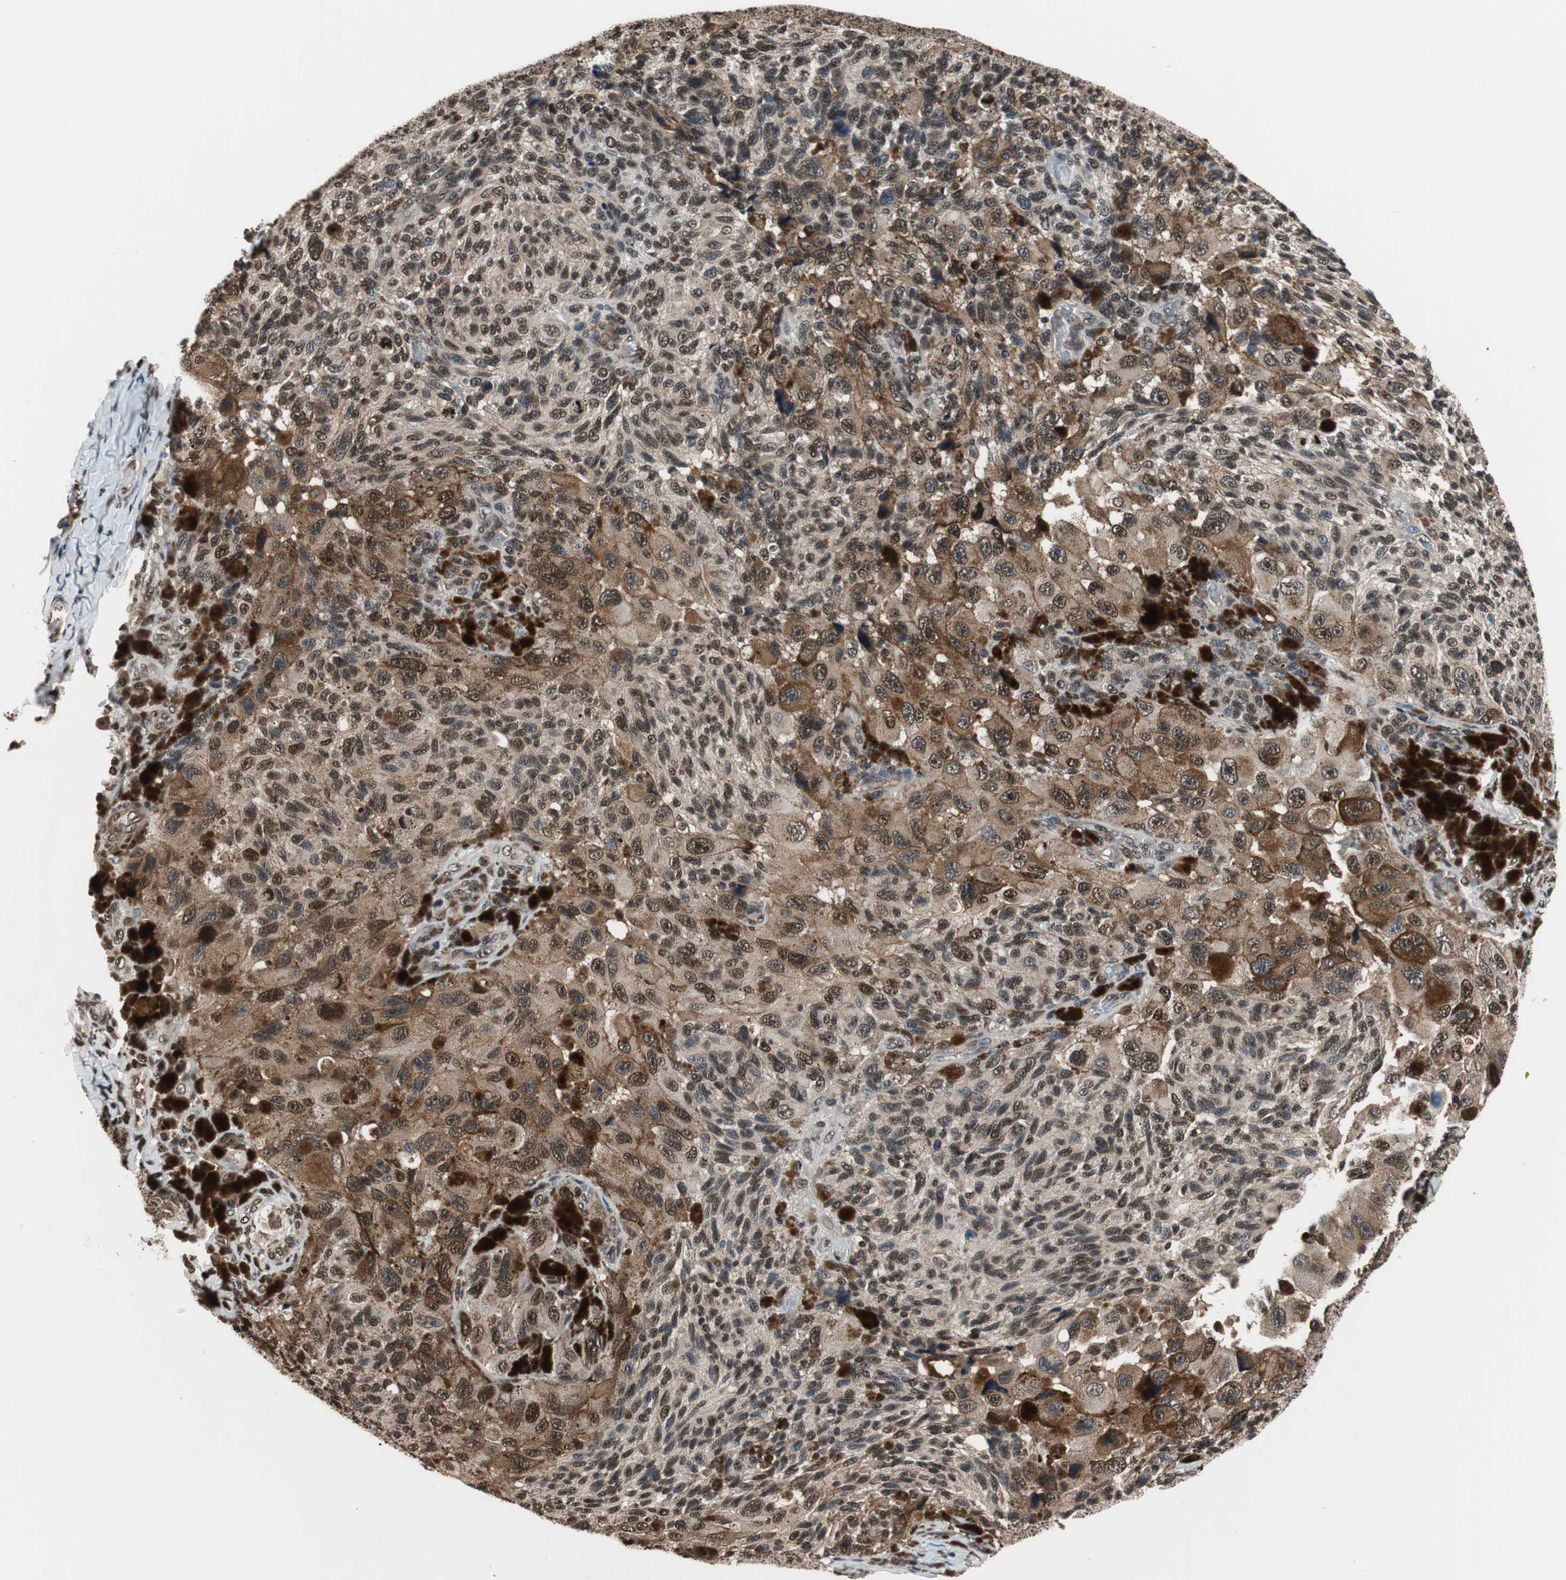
{"staining": {"intensity": "moderate", "quantity": ">75%", "location": "cytoplasmic/membranous"}, "tissue": "melanoma", "cell_type": "Tumor cells", "image_type": "cancer", "snomed": [{"axis": "morphology", "description": "Malignant melanoma, NOS"}, {"axis": "topography", "description": "Skin"}], "caption": "Protein analysis of melanoma tissue shows moderate cytoplasmic/membranous expression in about >75% of tumor cells.", "gene": "RFC1", "patient": {"sex": "female", "age": 73}}